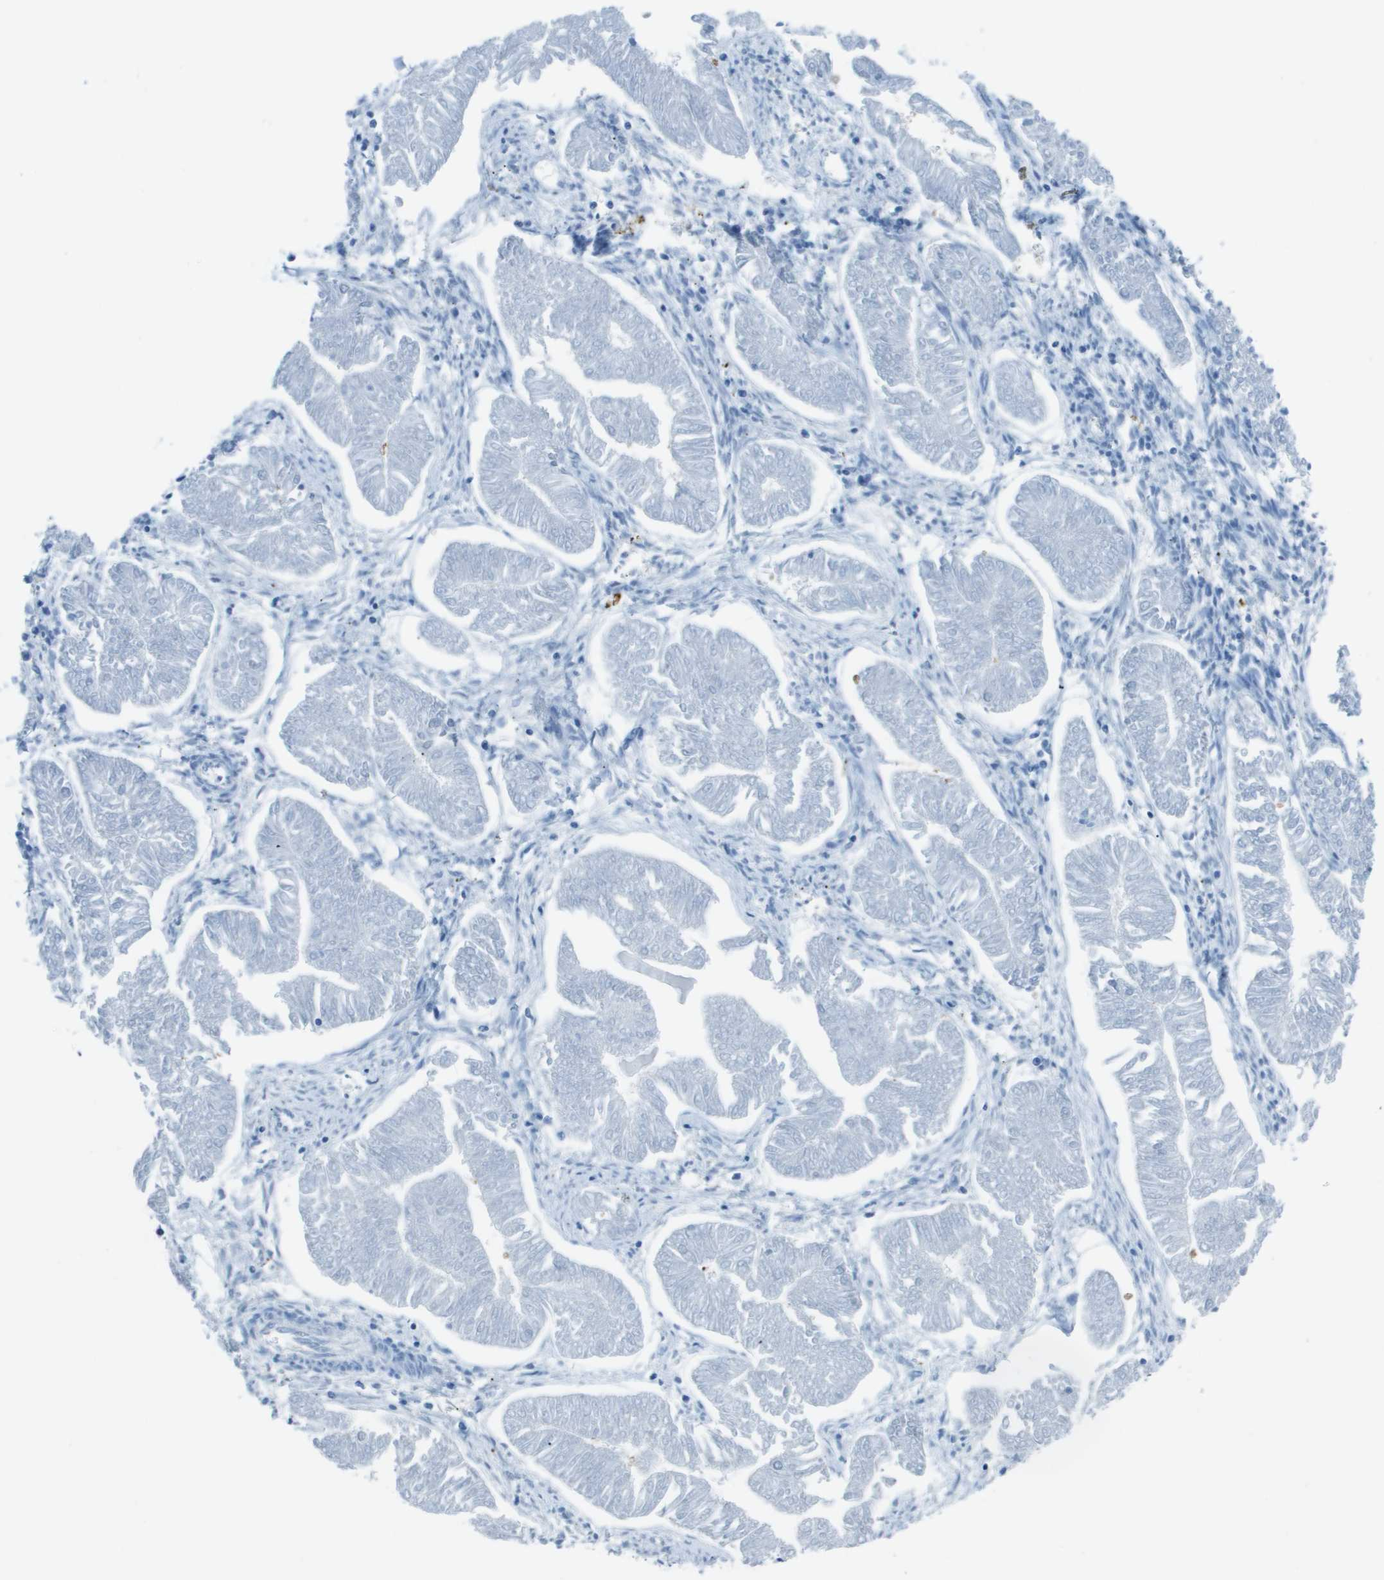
{"staining": {"intensity": "negative", "quantity": "none", "location": "none"}, "tissue": "endometrial cancer", "cell_type": "Tumor cells", "image_type": "cancer", "snomed": [{"axis": "morphology", "description": "Adenocarcinoma, NOS"}, {"axis": "topography", "description": "Endometrium"}], "caption": "Protein analysis of endometrial adenocarcinoma exhibits no significant positivity in tumor cells. Nuclei are stained in blue.", "gene": "STIP1", "patient": {"sex": "female", "age": 53}}